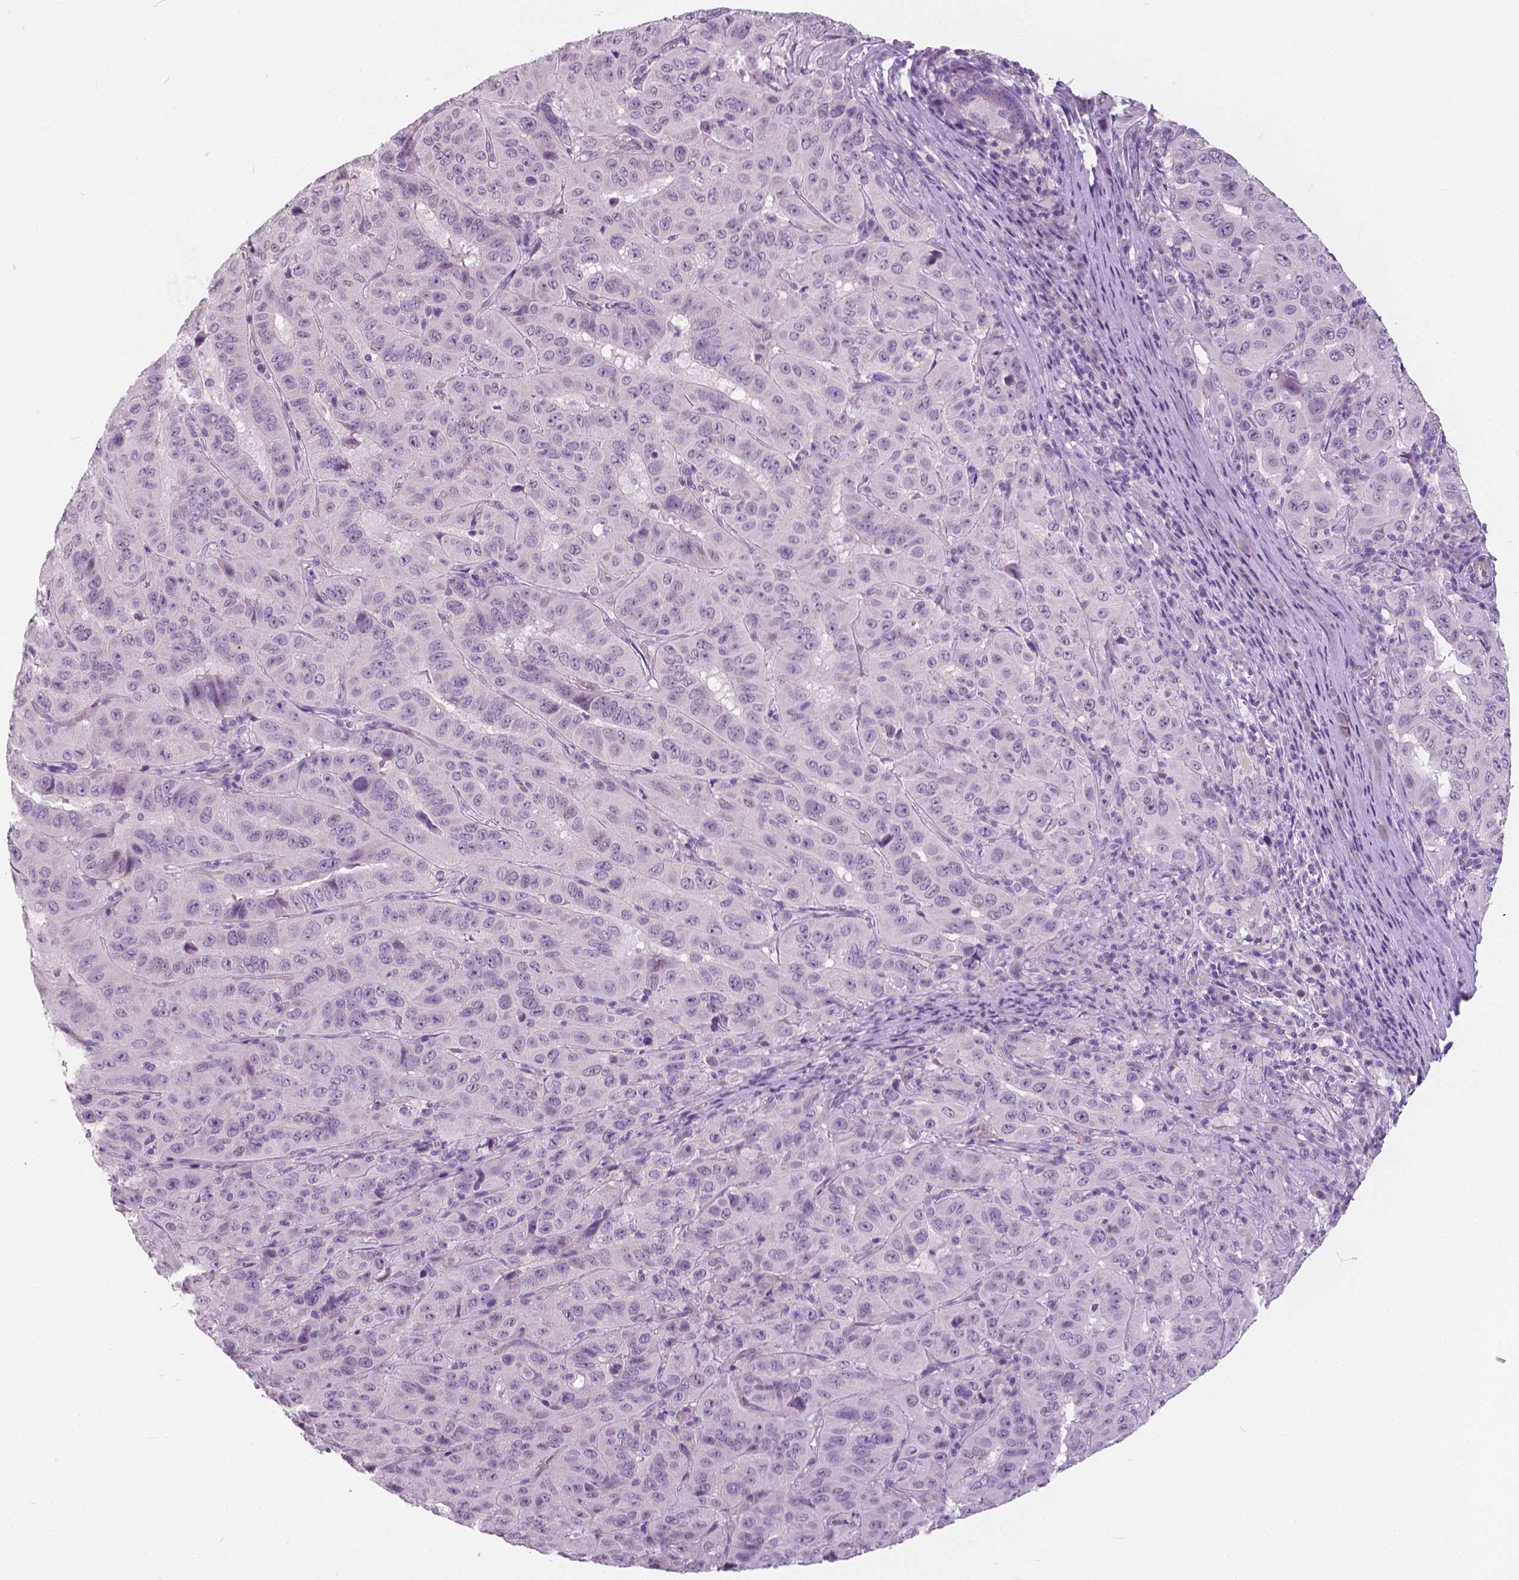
{"staining": {"intensity": "negative", "quantity": "none", "location": "none"}, "tissue": "pancreatic cancer", "cell_type": "Tumor cells", "image_type": "cancer", "snomed": [{"axis": "morphology", "description": "Adenocarcinoma, NOS"}, {"axis": "topography", "description": "Pancreas"}], "caption": "Immunohistochemistry micrograph of pancreatic cancer stained for a protein (brown), which shows no positivity in tumor cells.", "gene": "FOXA1", "patient": {"sex": "male", "age": 63}}